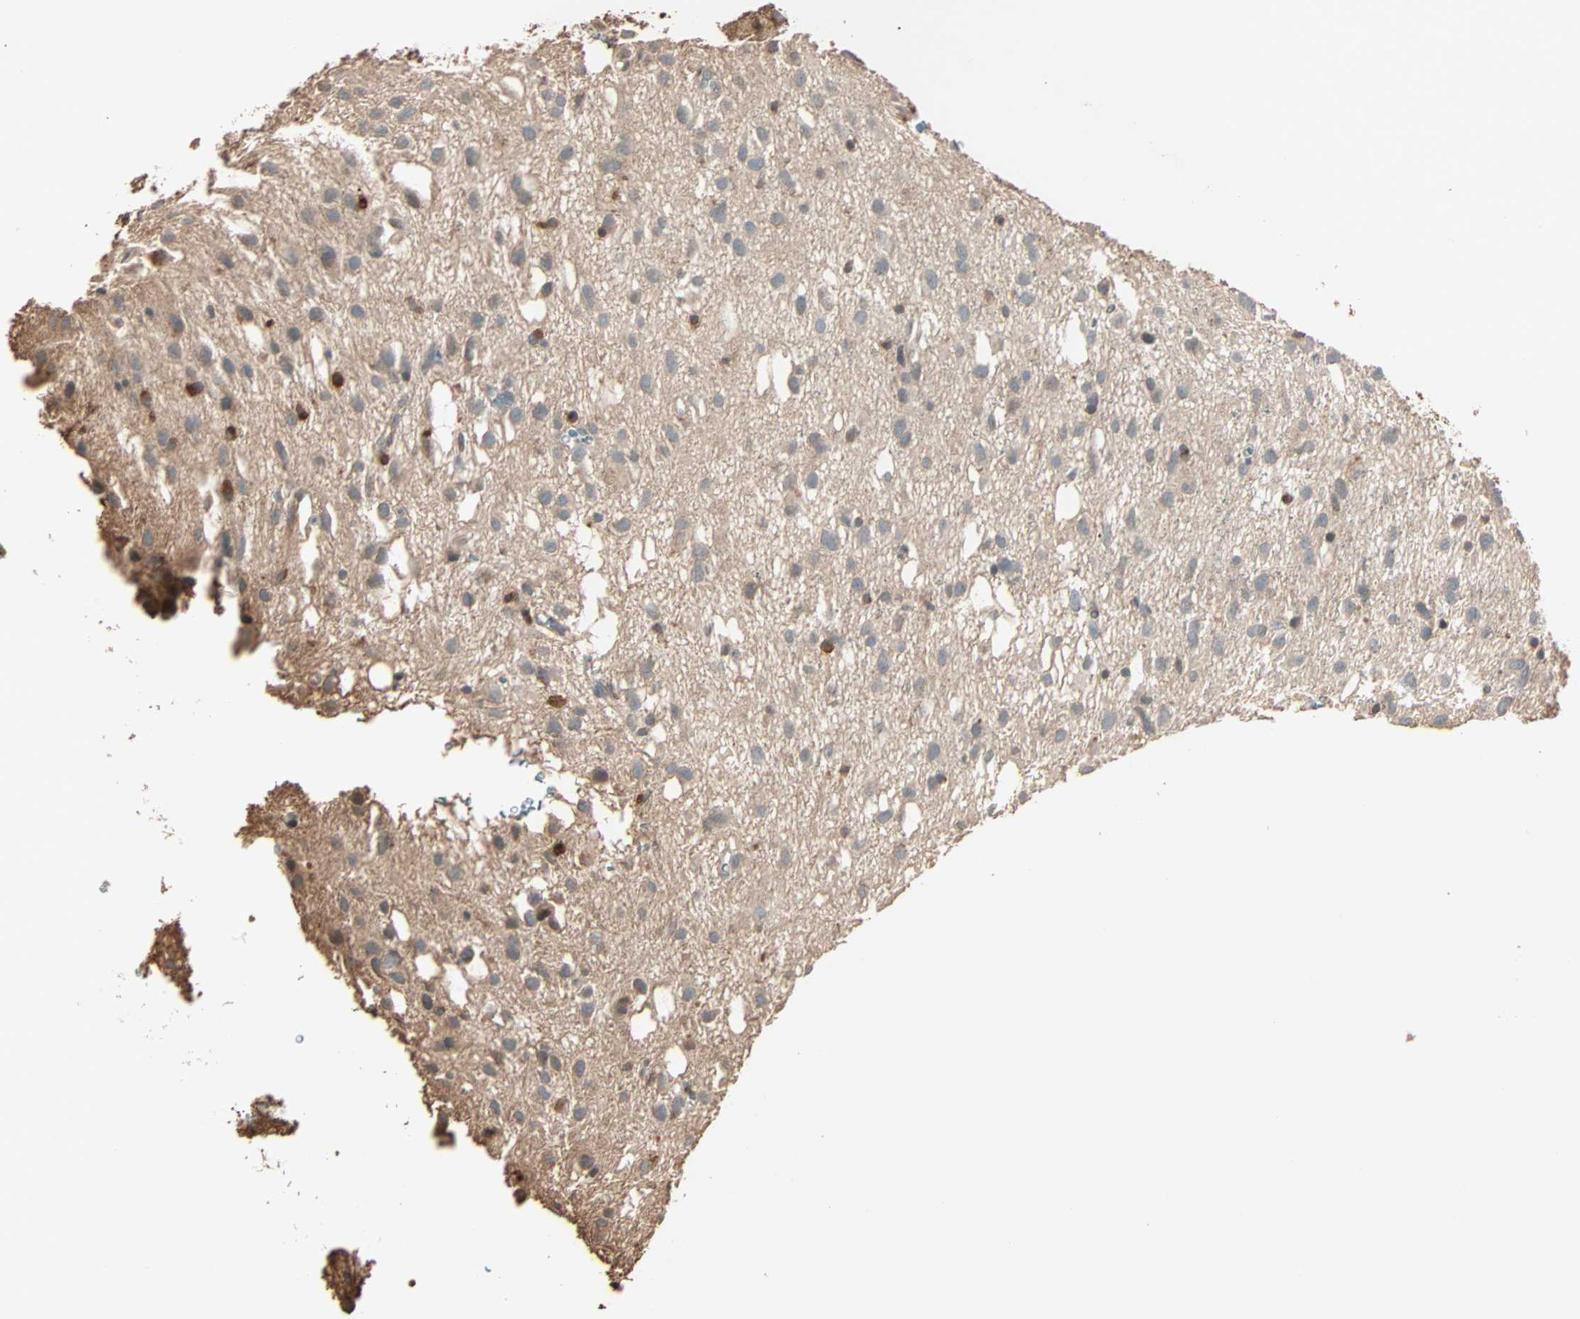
{"staining": {"intensity": "weak", "quantity": "25%-75%", "location": "cytoplasmic/membranous"}, "tissue": "glioma", "cell_type": "Tumor cells", "image_type": "cancer", "snomed": [{"axis": "morphology", "description": "Glioma, malignant, Low grade"}, {"axis": "topography", "description": "Brain"}], "caption": "An image of glioma stained for a protein displays weak cytoplasmic/membranous brown staining in tumor cells. (DAB (3,3'-diaminobenzidine) IHC, brown staining for protein, blue staining for nuclei).", "gene": "CALCRL", "patient": {"sex": "male", "age": 77}}